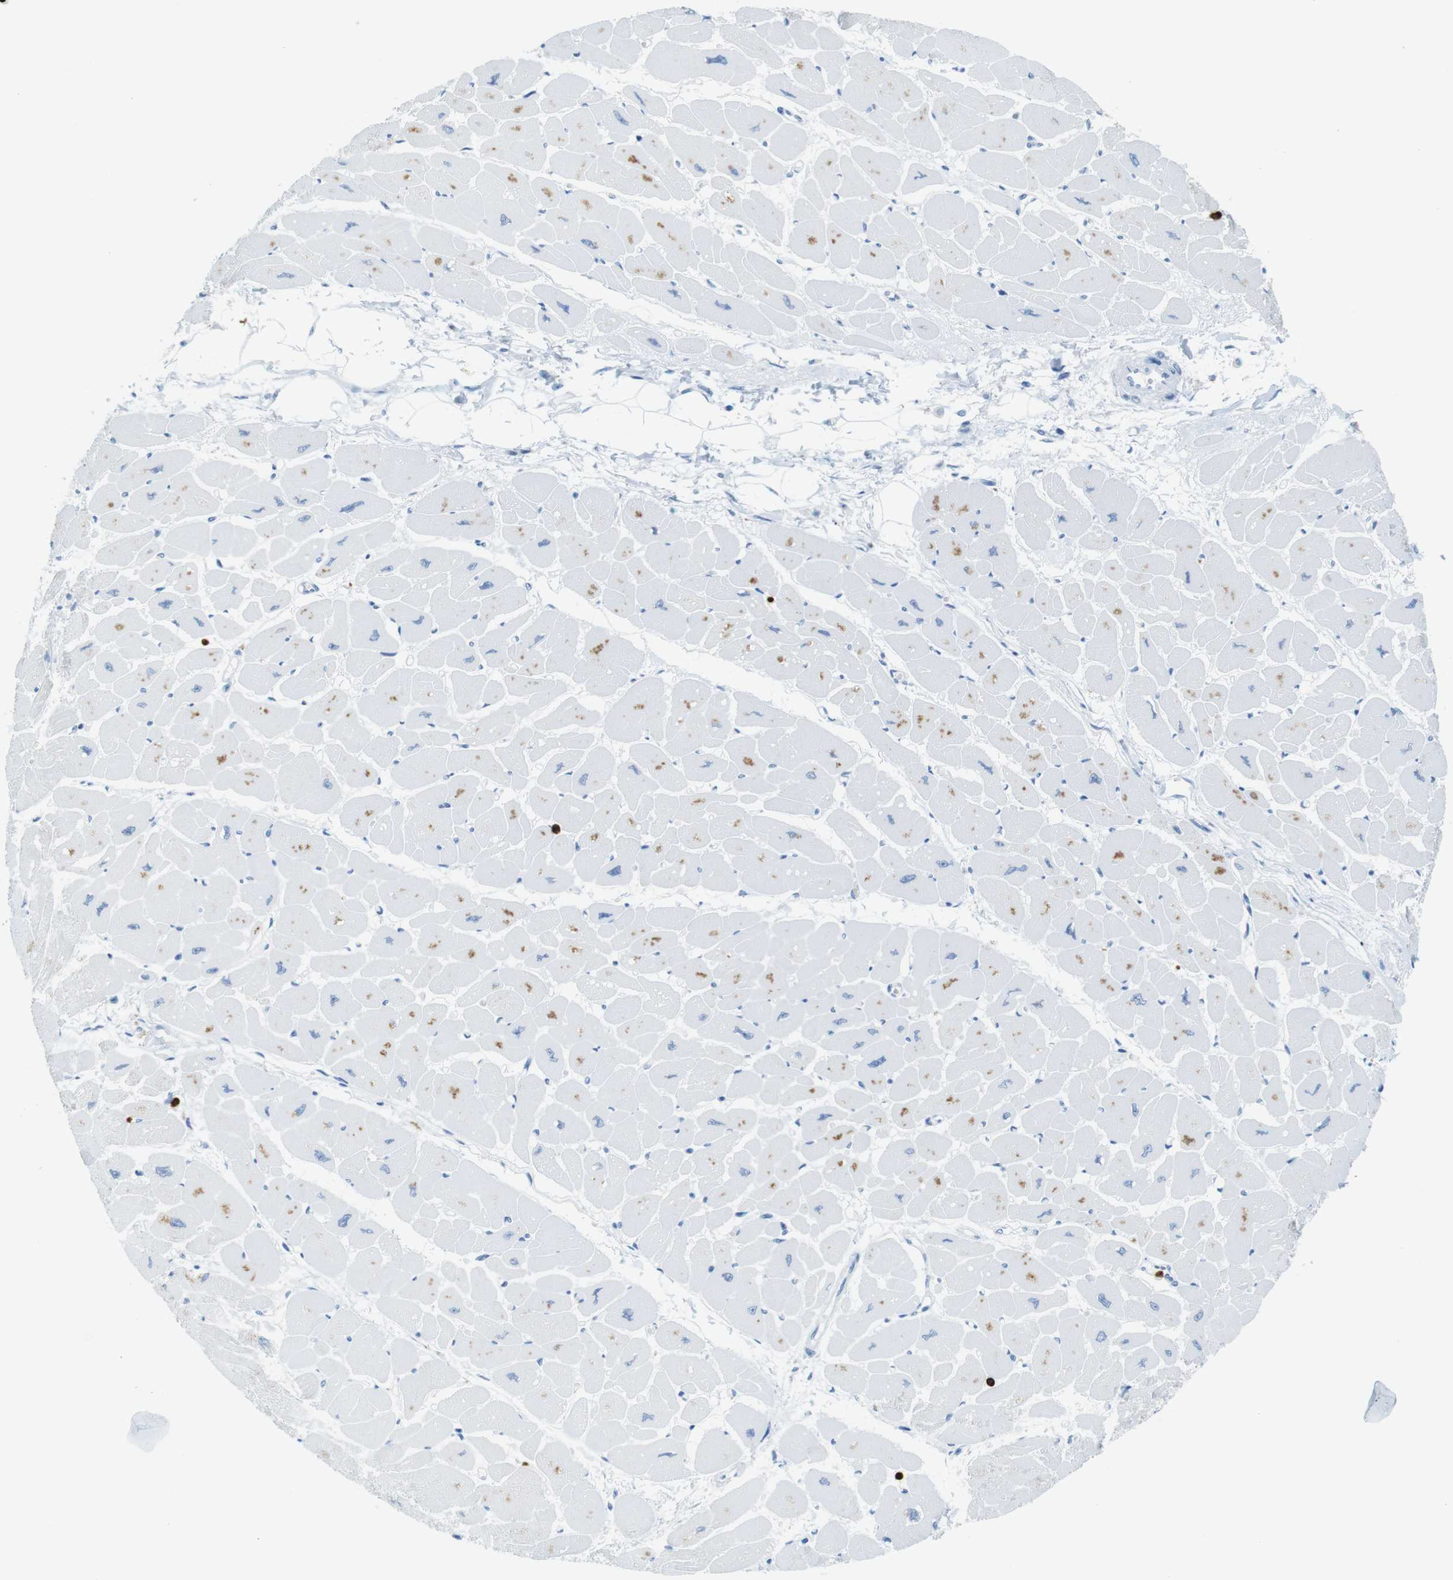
{"staining": {"intensity": "moderate", "quantity": "<25%", "location": "cytoplasmic/membranous"}, "tissue": "heart muscle", "cell_type": "Cardiomyocytes", "image_type": "normal", "snomed": [{"axis": "morphology", "description": "Normal tissue, NOS"}, {"axis": "topography", "description": "Heart"}], "caption": "Immunohistochemistry (IHC) of normal human heart muscle displays low levels of moderate cytoplasmic/membranous staining in about <25% of cardiomyocytes.", "gene": "MCEMP1", "patient": {"sex": "female", "age": 54}}